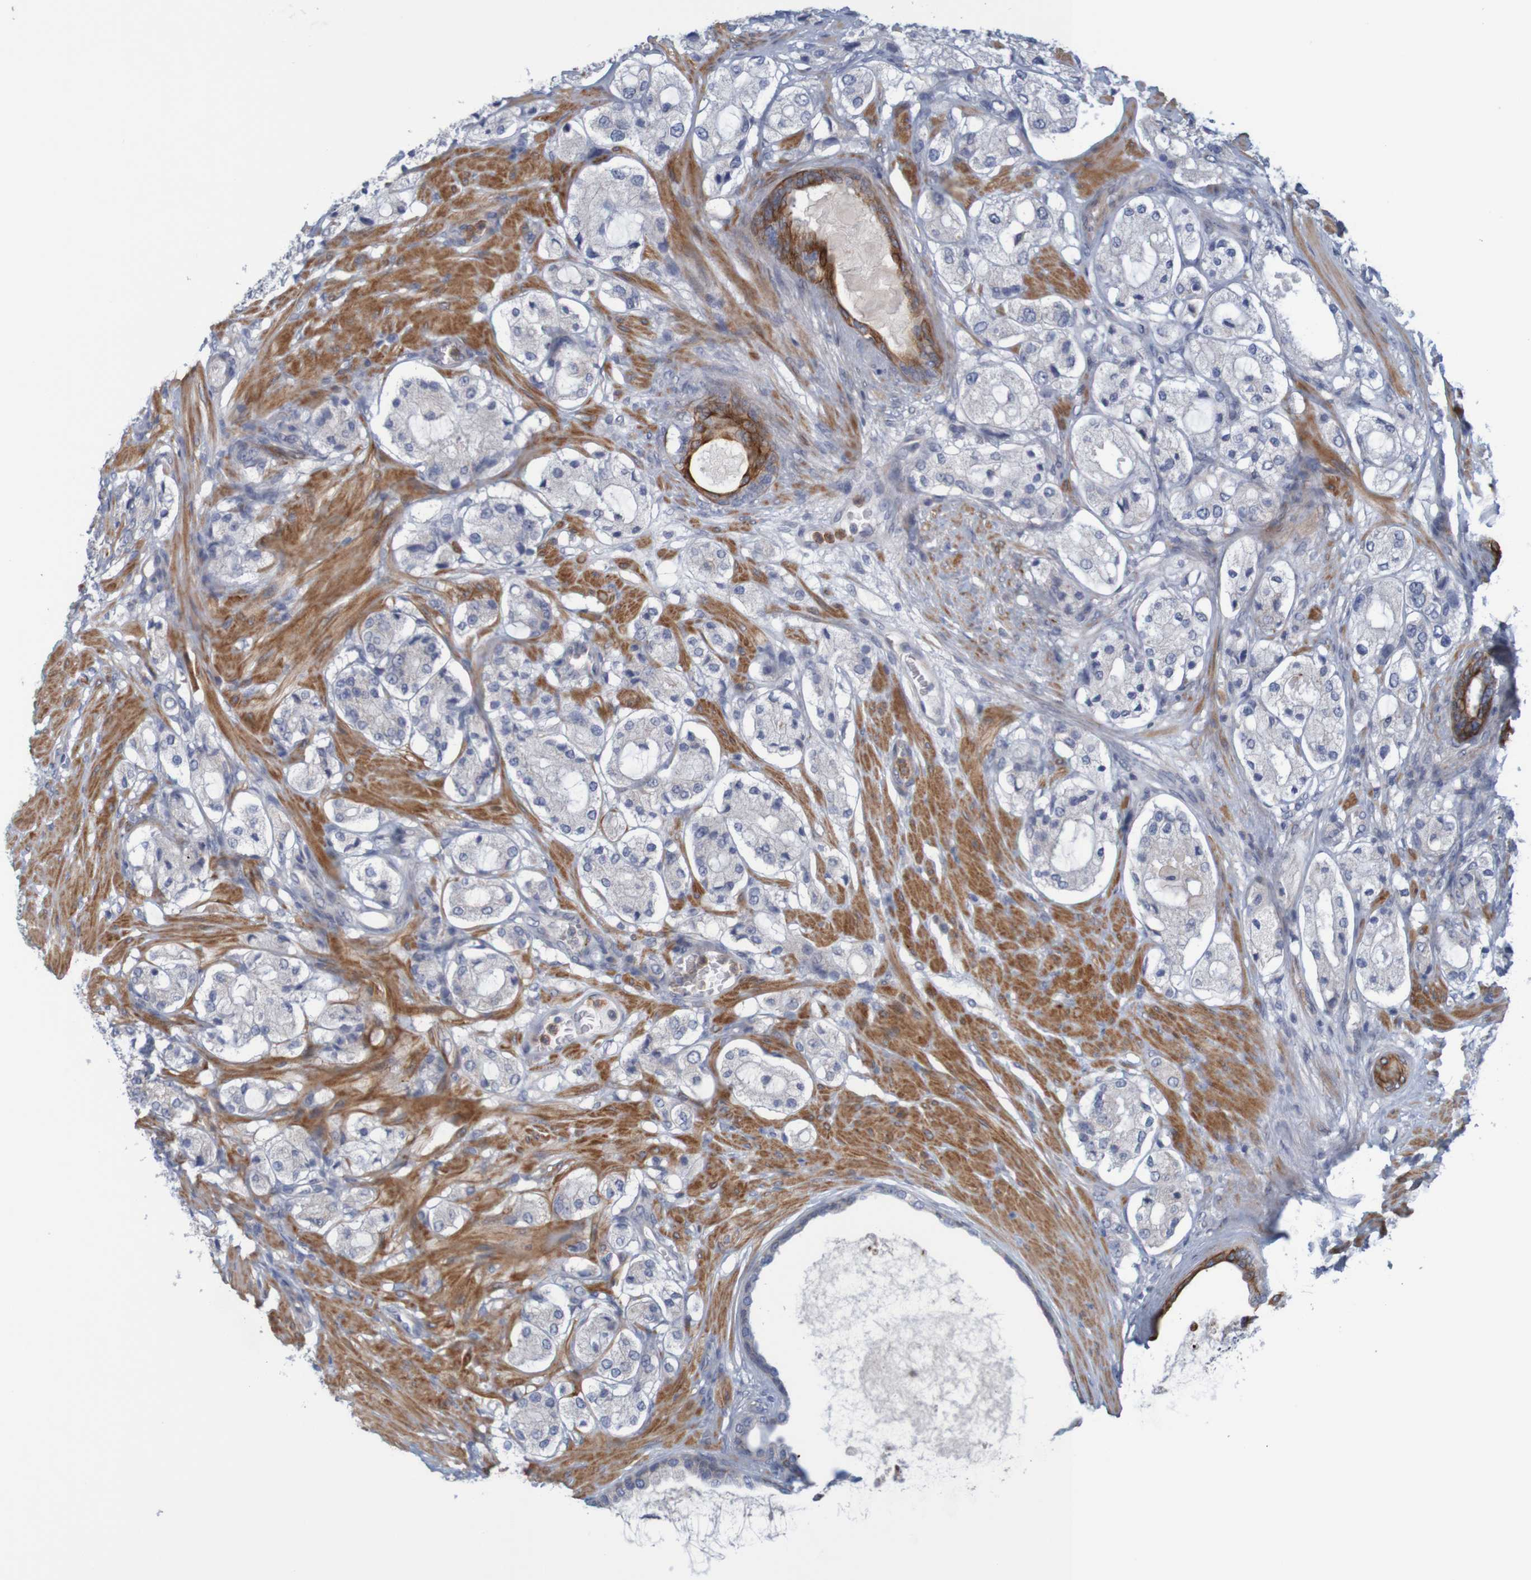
{"staining": {"intensity": "negative", "quantity": "none", "location": "none"}, "tissue": "prostate cancer", "cell_type": "Tumor cells", "image_type": "cancer", "snomed": [{"axis": "morphology", "description": "Adenocarcinoma, High grade"}, {"axis": "topography", "description": "Prostate"}], "caption": "DAB (3,3'-diaminobenzidine) immunohistochemical staining of human prostate high-grade adenocarcinoma demonstrates no significant expression in tumor cells.", "gene": "KRT23", "patient": {"sex": "male", "age": 65}}